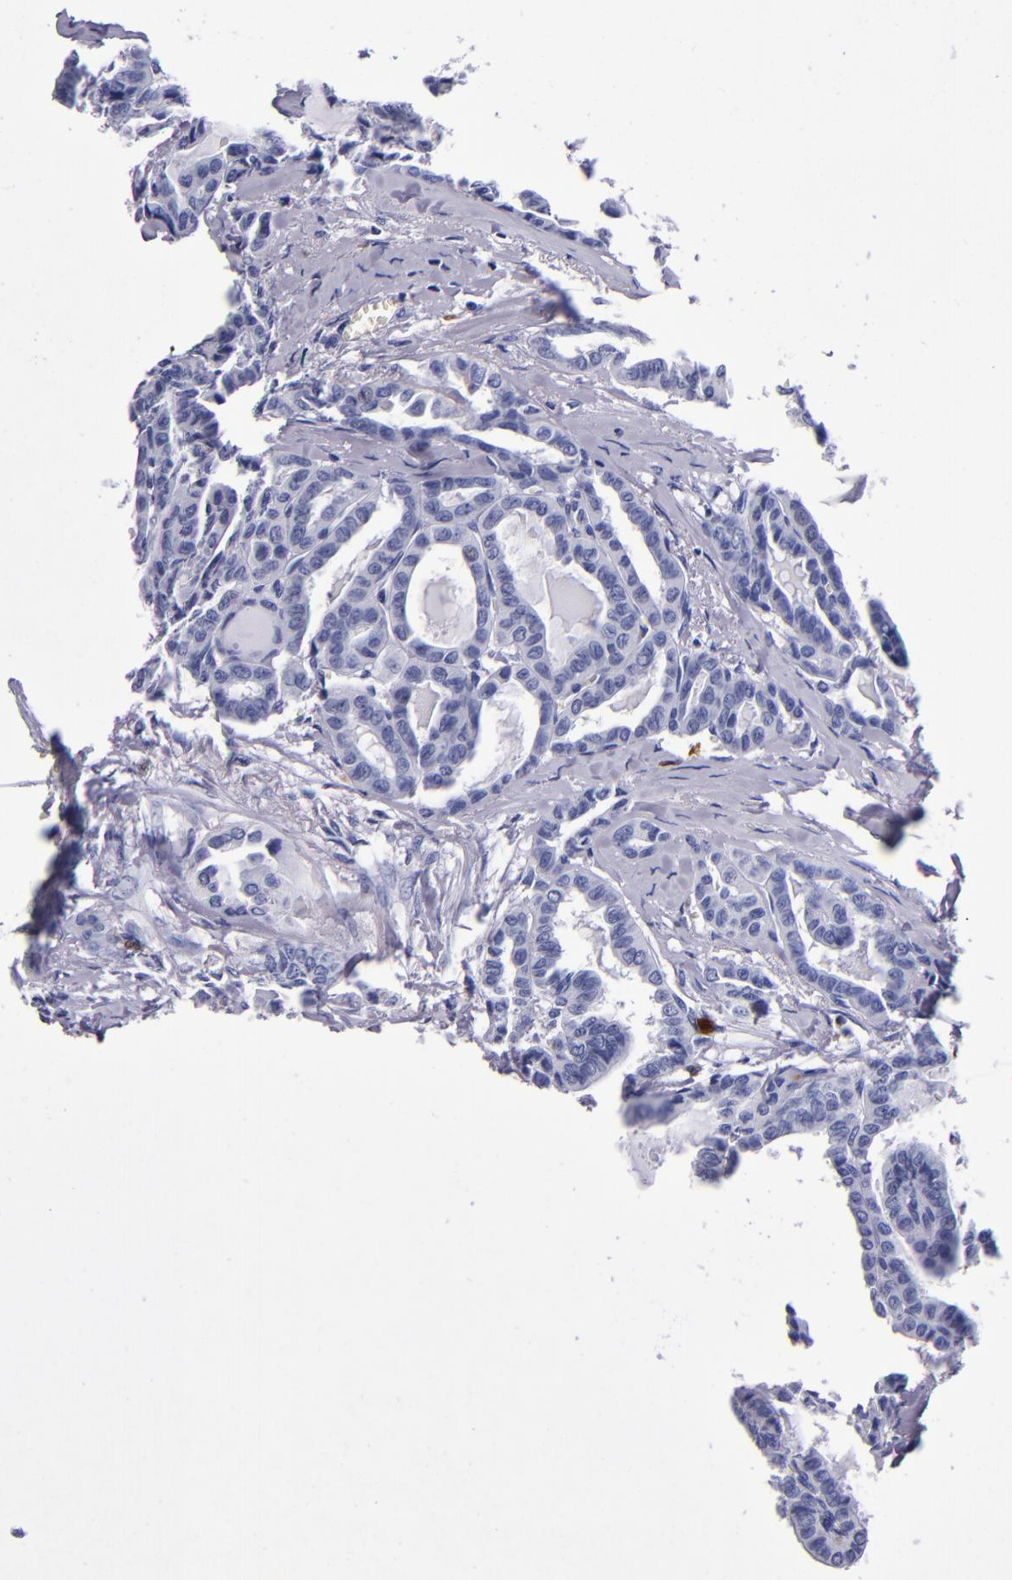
{"staining": {"intensity": "negative", "quantity": "none", "location": "none"}, "tissue": "thyroid cancer", "cell_type": "Tumor cells", "image_type": "cancer", "snomed": [{"axis": "morphology", "description": "Carcinoma, NOS"}, {"axis": "topography", "description": "Thyroid gland"}], "caption": "DAB (3,3'-diaminobenzidine) immunohistochemical staining of human thyroid cancer shows no significant positivity in tumor cells.", "gene": "S100A8", "patient": {"sex": "female", "age": 91}}